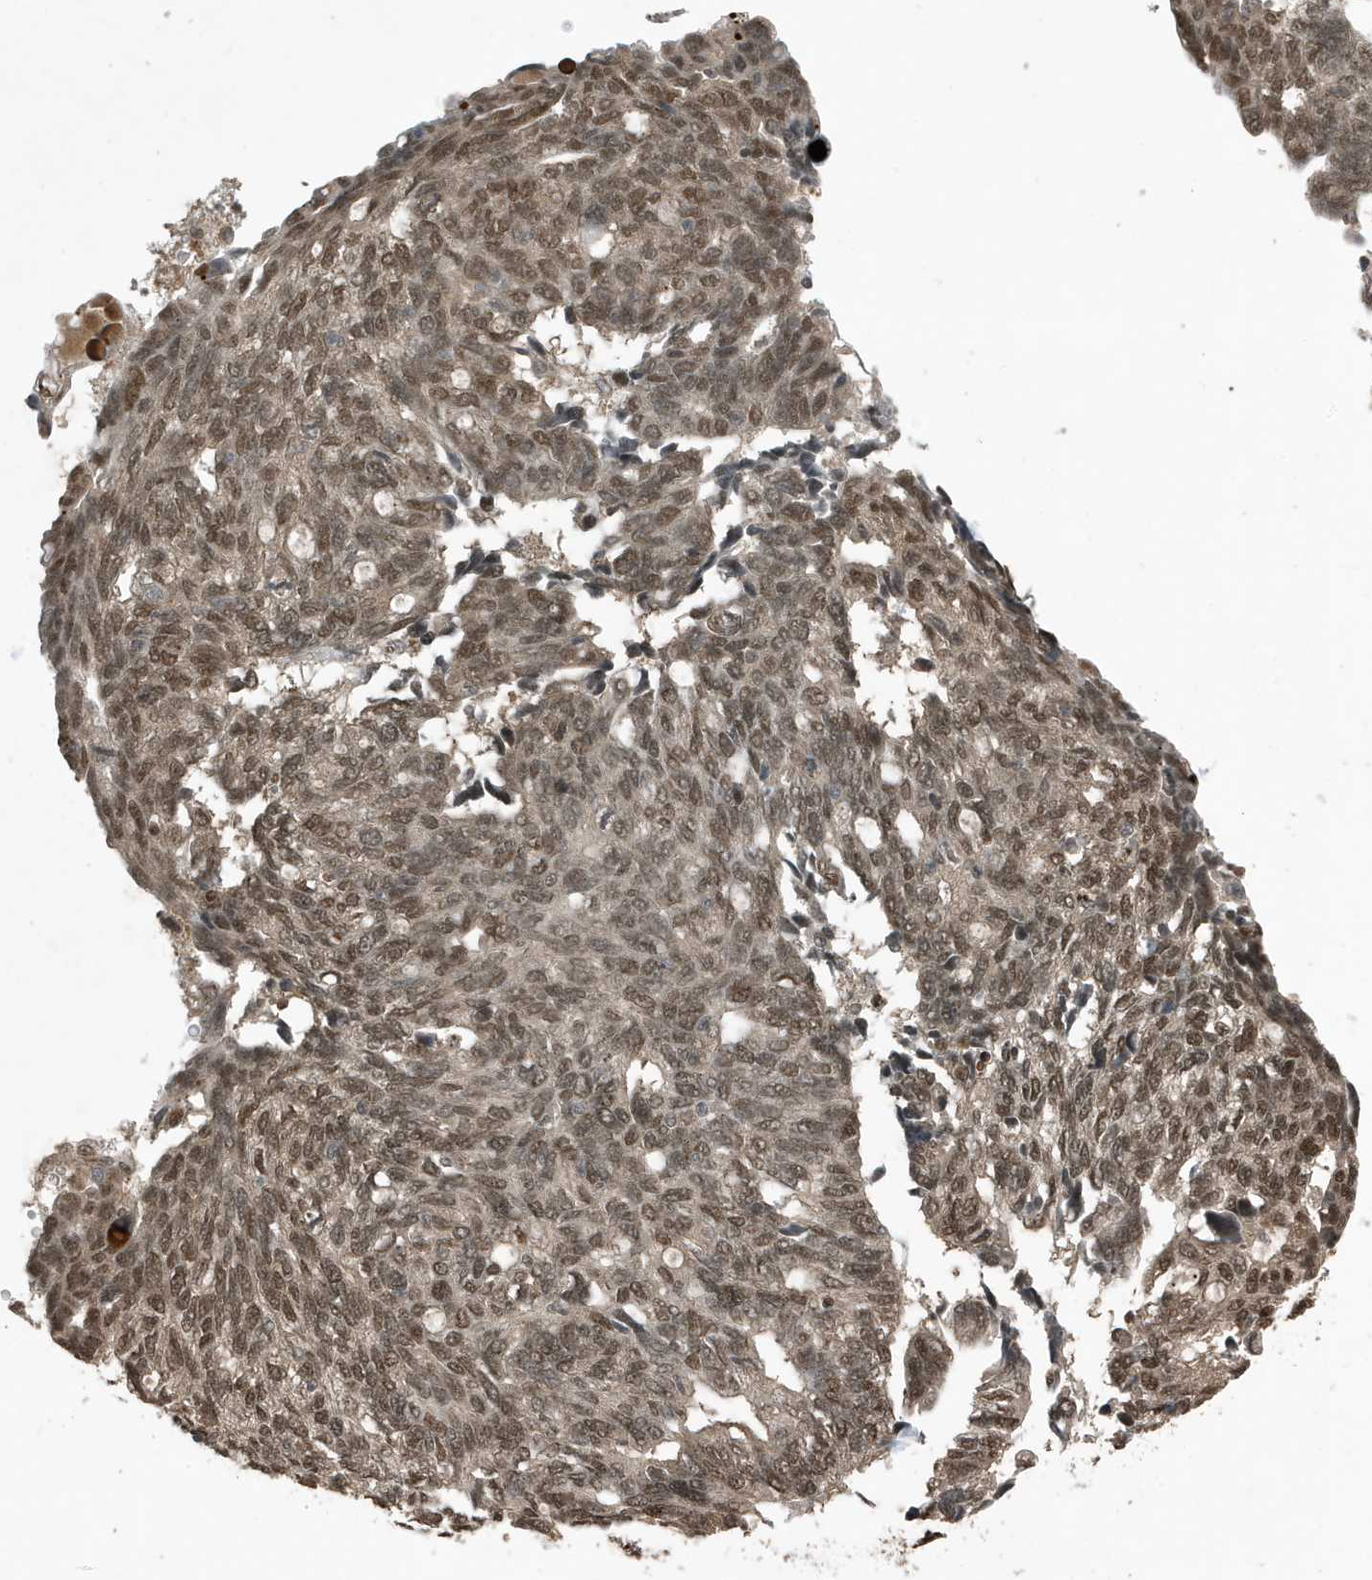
{"staining": {"intensity": "moderate", "quantity": ">75%", "location": "nuclear"}, "tissue": "ovarian cancer", "cell_type": "Tumor cells", "image_type": "cancer", "snomed": [{"axis": "morphology", "description": "Cystadenocarcinoma, serous, NOS"}, {"axis": "topography", "description": "Ovary"}], "caption": "Human serous cystadenocarcinoma (ovarian) stained for a protein (brown) exhibits moderate nuclear positive positivity in about >75% of tumor cells.", "gene": "HSPA1A", "patient": {"sex": "female", "age": 79}}